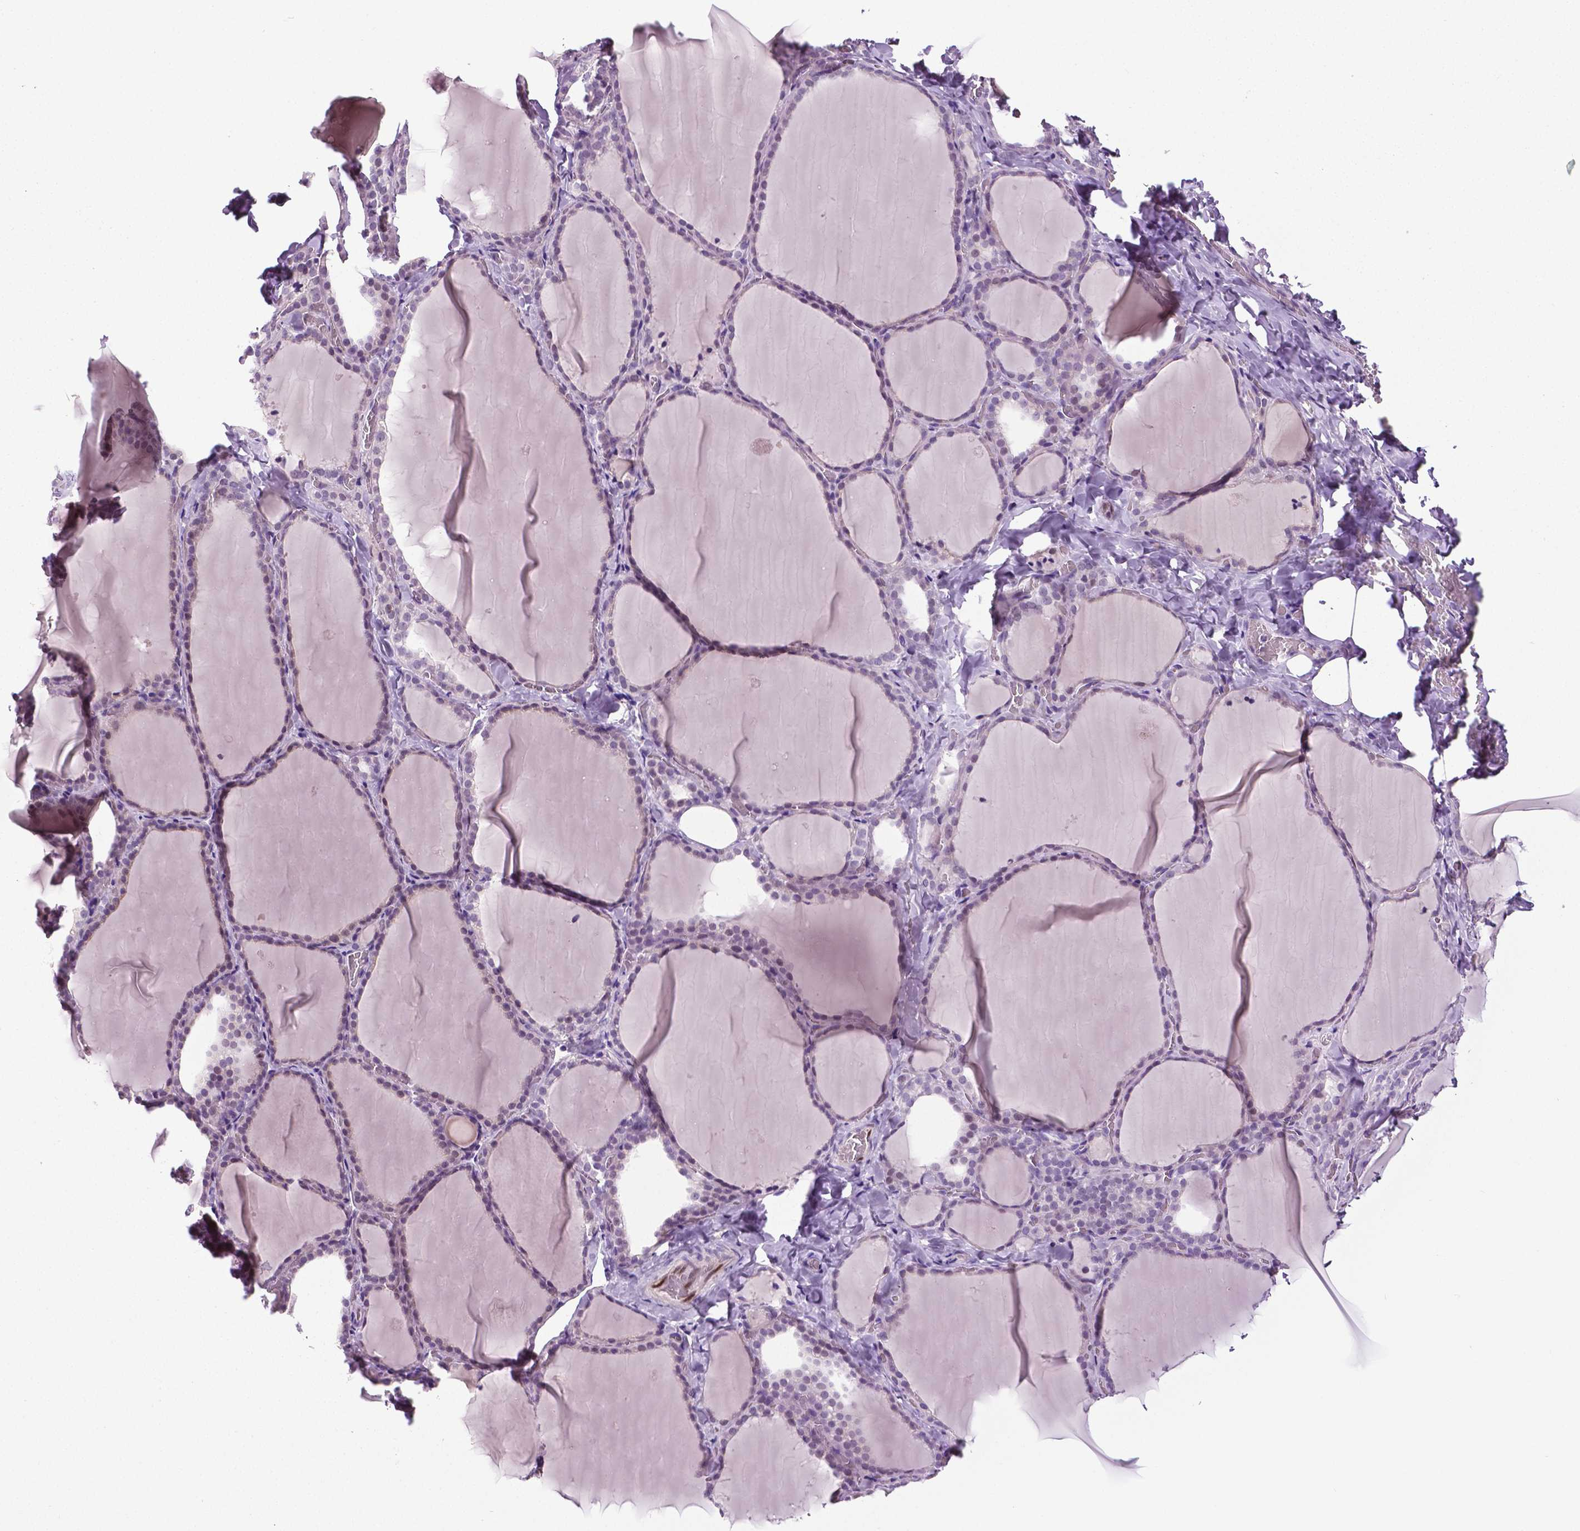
{"staining": {"intensity": "moderate", "quantity": "<25%", "location": "cytoplasmic/membranous"}, "tissue": "thyroid gland", "cell_type": "Glandular cells", "image_type": "normal", "snomed": [{"axis": "morphology", "description": "Normal tissue, NOS"}, {"axis": "topography", "description": "Thyroid gland"}], "caption": "DAB (3,3'-diaminobenzidine) immunohistochemical staining of benign thyroid gland exhibits moderate cytoplasmic/membranous protein staining in approximately <25% of glandular cells.", "gene": "PTGER3", "patient": {"sex": "female", "age": 22}}